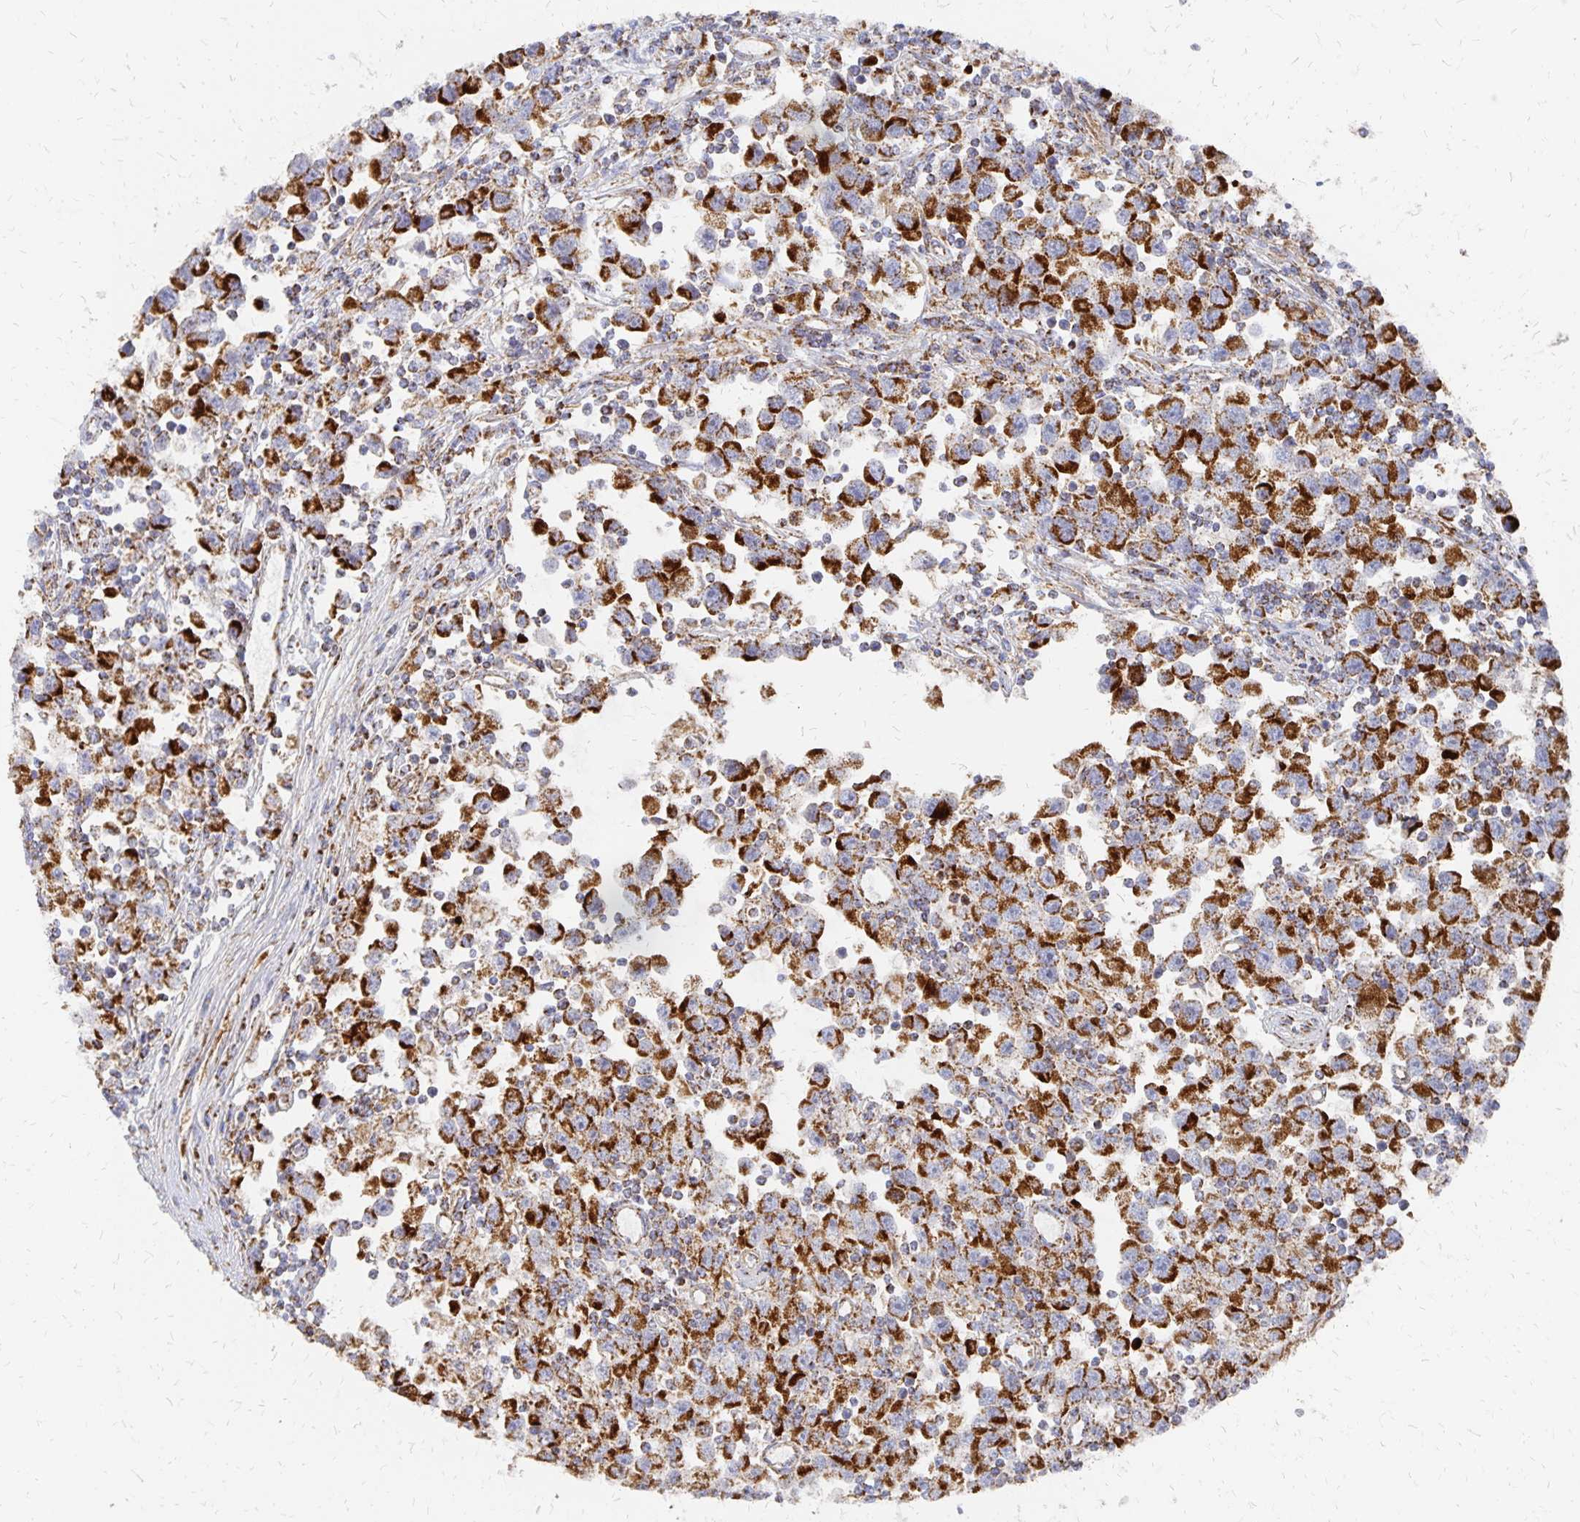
{"staining": {"intensity": "strong", "quantity": ">75%", "location": "cytoplasmic/membranous"}, "tissue": "testis cancer", "cell_type": "Tumor cells", "image_type": "cancer", "snomed": [{"axis": "morphology", "description": "Seminoma, NOS"}, {"axis": "topography", "description": "Testis"}], "caption": "Tumor cells reveal high levels of strong cytoplasmic/membranous positivity in about >75% of cells in testis cancer.", "gene": "STOML2", "patient": {"sex": "male", "age": 31}}